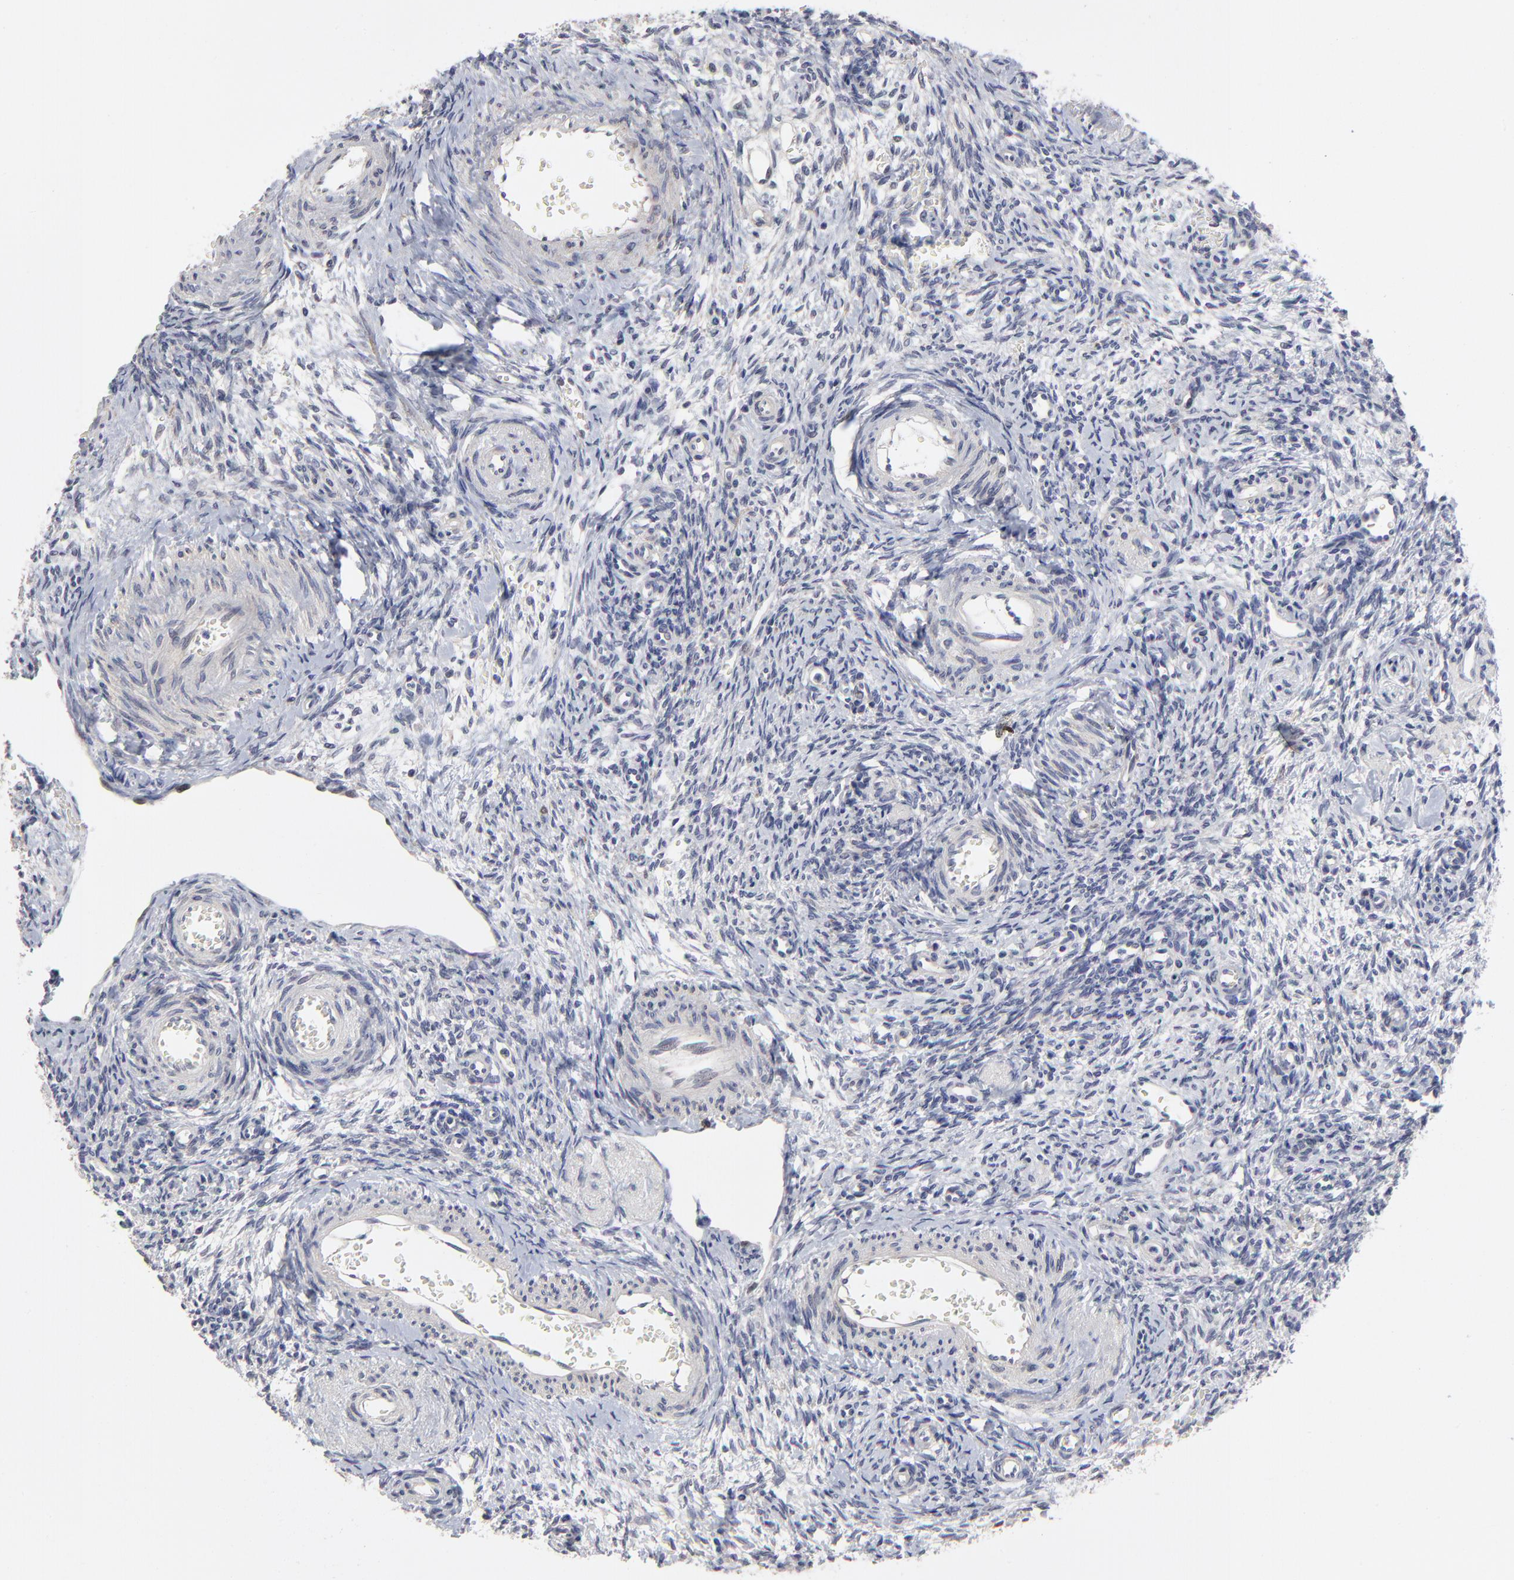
{"staining": {"intensity": "negative", "quantity": "none", "location": "none"}, "tissue": "ovary", "cell_type": "Follicle cells", "image_type": "normal", "snomed": [{"axis": "morphology", "description": "Normal tissue, NOS"}, {"axis": "topography", "description": "Ovary"}], "caption": "An immunohistochemistry micrograph of normal ovary is shown. There is no staining in follicle cells of ovary. (Brightfield microscopy of DAB (3,3'-diaminobenzidine) immunohistochemistry (IHC) at high magnification).", "gene": "MAGEA10", "patient": {"sex": "female", "age": 39}}